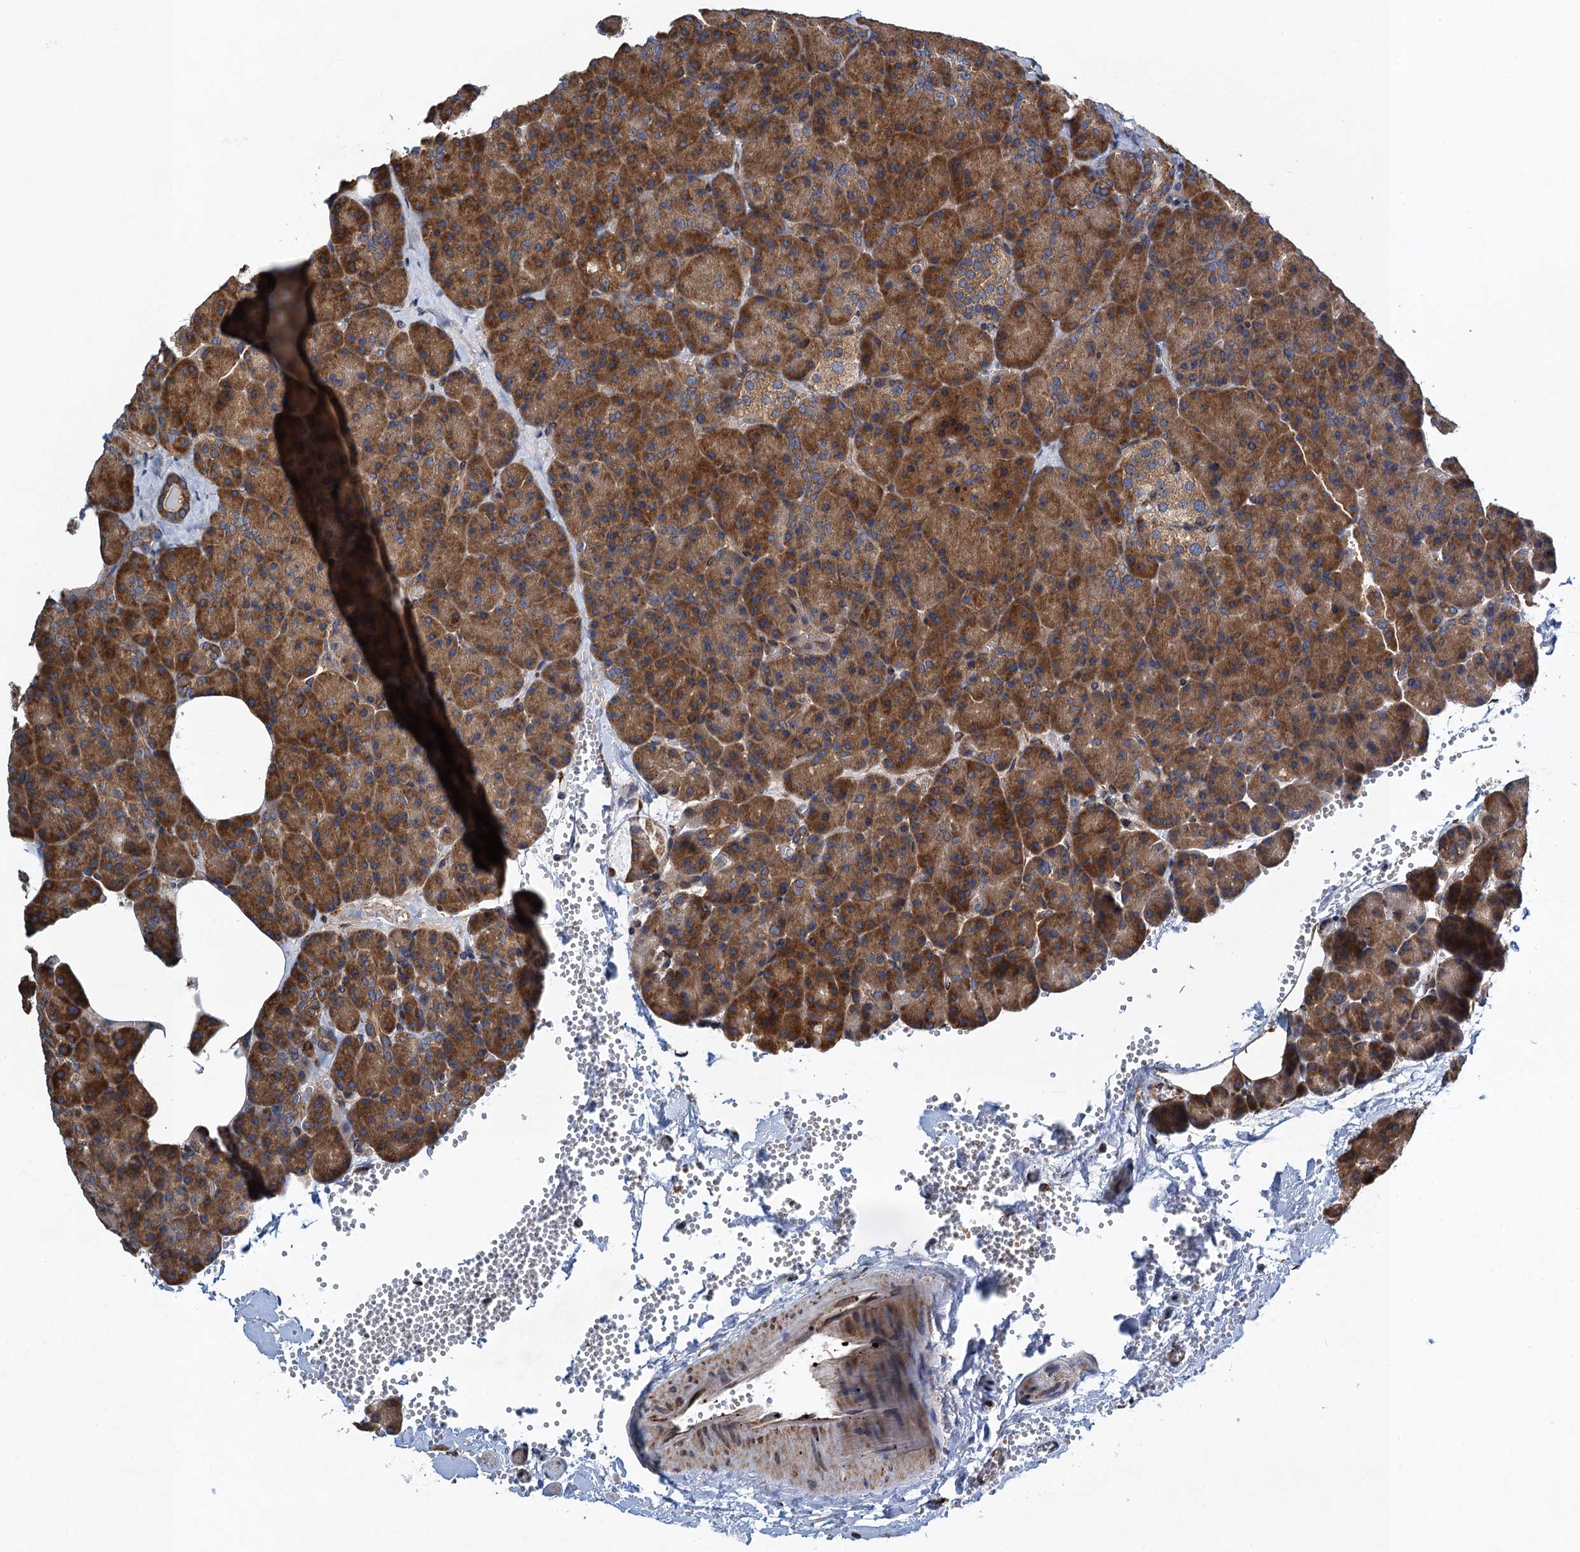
{"staining": {"intensity": "strong", "quantity": ">75%", "location": "cytoplasmic/membranous"}, "tissue": "pancreas", "cell_type": "Exocrine glandular cells", "image_type": "normal", "snomed": [{"axis": "morphology", "description": "Normal tissue, NOS"}, {"axis": "morphology", "description": "Carcinoid, malignant, NOS"}, {"axis": "topography", "description": "Pancreas"}], "caption": "Protein expression by IHC reveals strong cytoplasmic/membranous staining in approximately >75% of exocrine glandular cells in unremarkable pancreas.", "gene": "MDM1", "patient": {"sex": "female", "age": 35}}